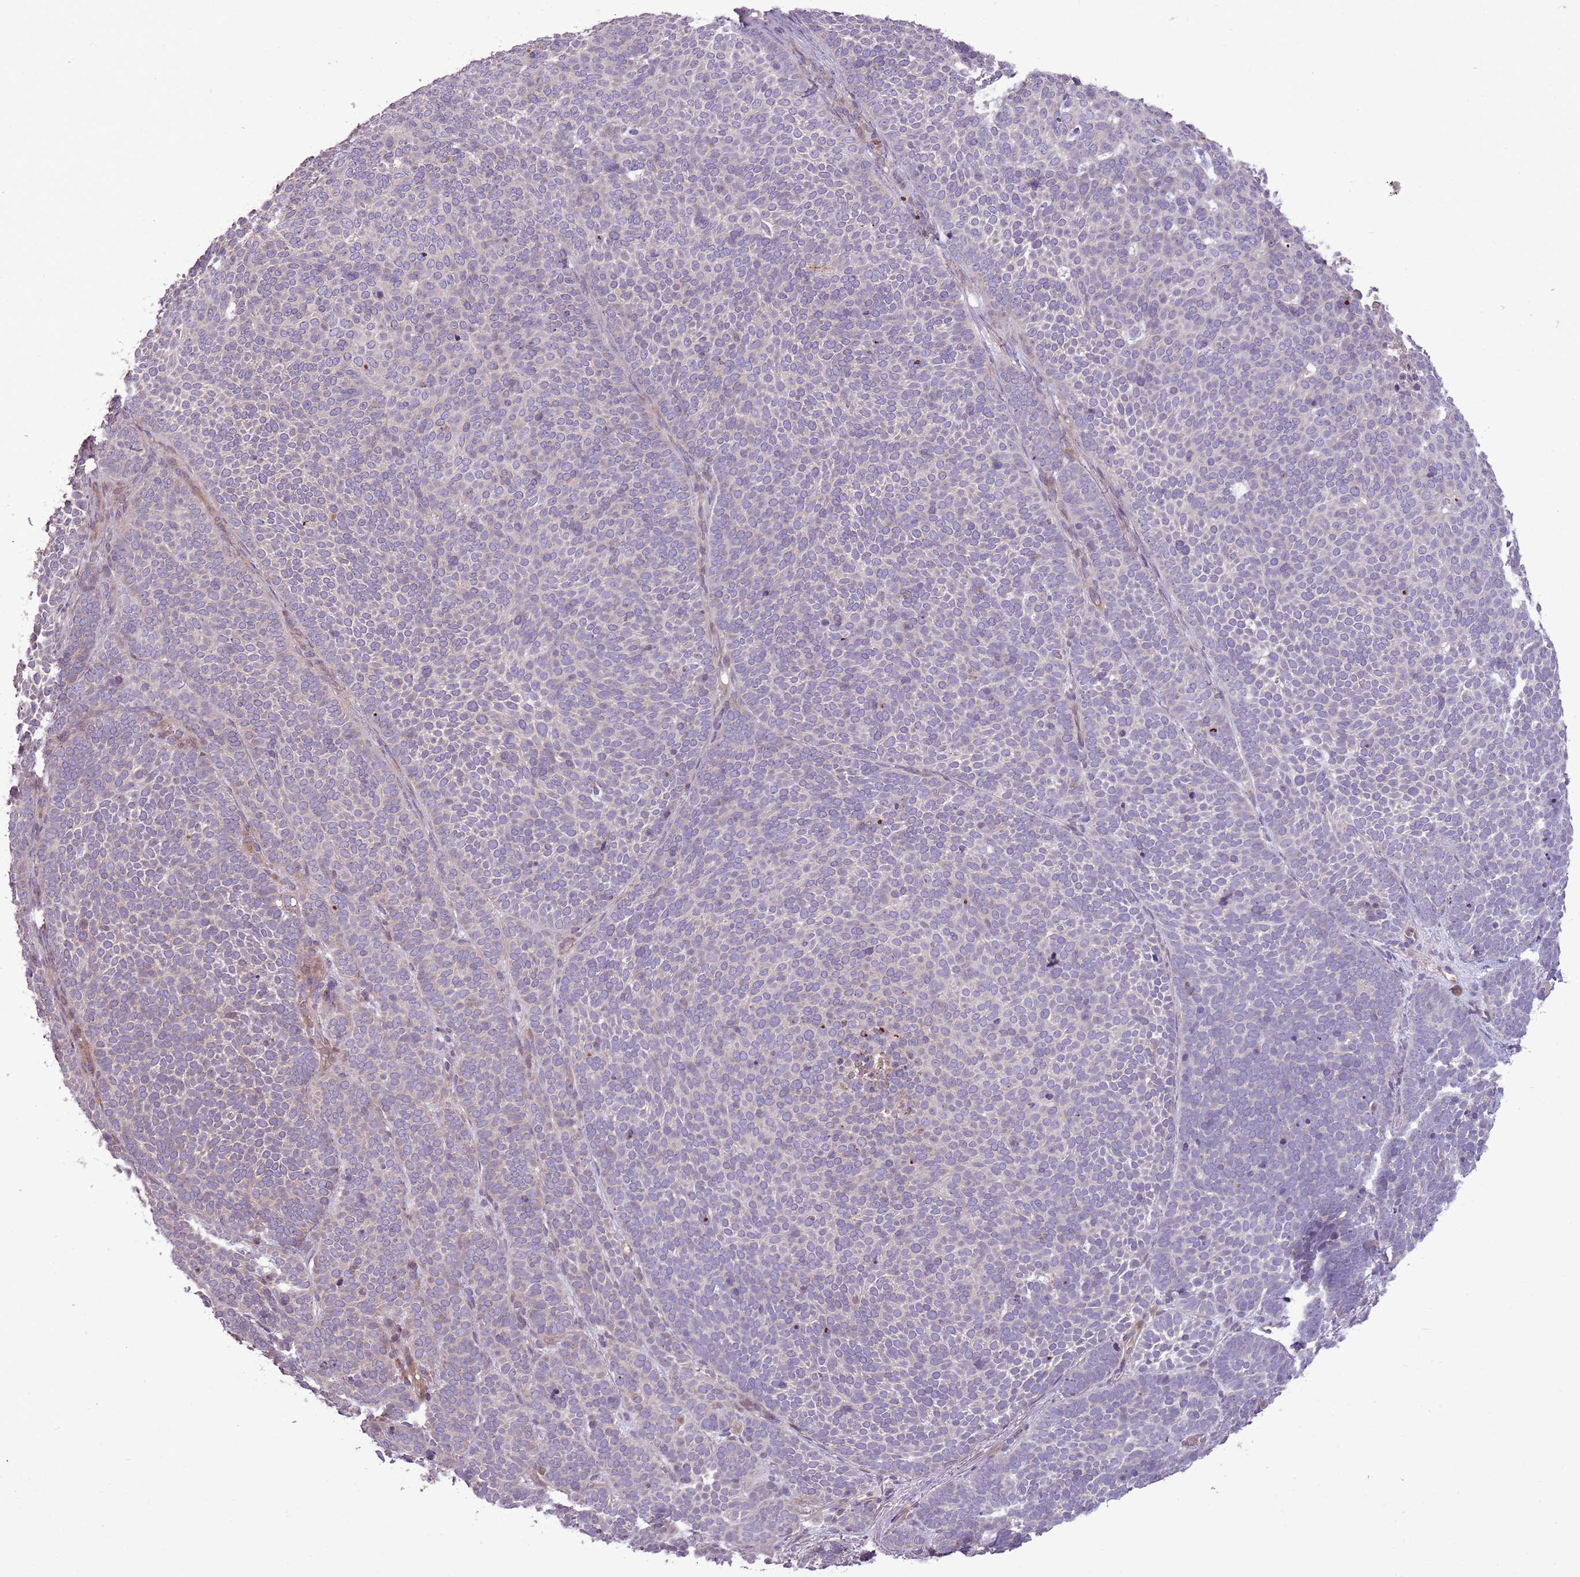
{"staining": {"intensity": "negative", "quantity": "none", "location": "none"}, "tissue": "skin cancer", "cell_type": "Tumor cells", "image_type": "cancer", "snomed": [{"axis": "morphology", "description": "Basal cell carcinoma"}, {"axis": "topography", "description": "Skin"}], "caption": "Skin cancer (basal cell carcinoma) stained for a protein using immunohistochemistry exhibits no positivity tumor cells.", "gene": "ANKRD24", "patient": {"sex": "female", "age": 77}}